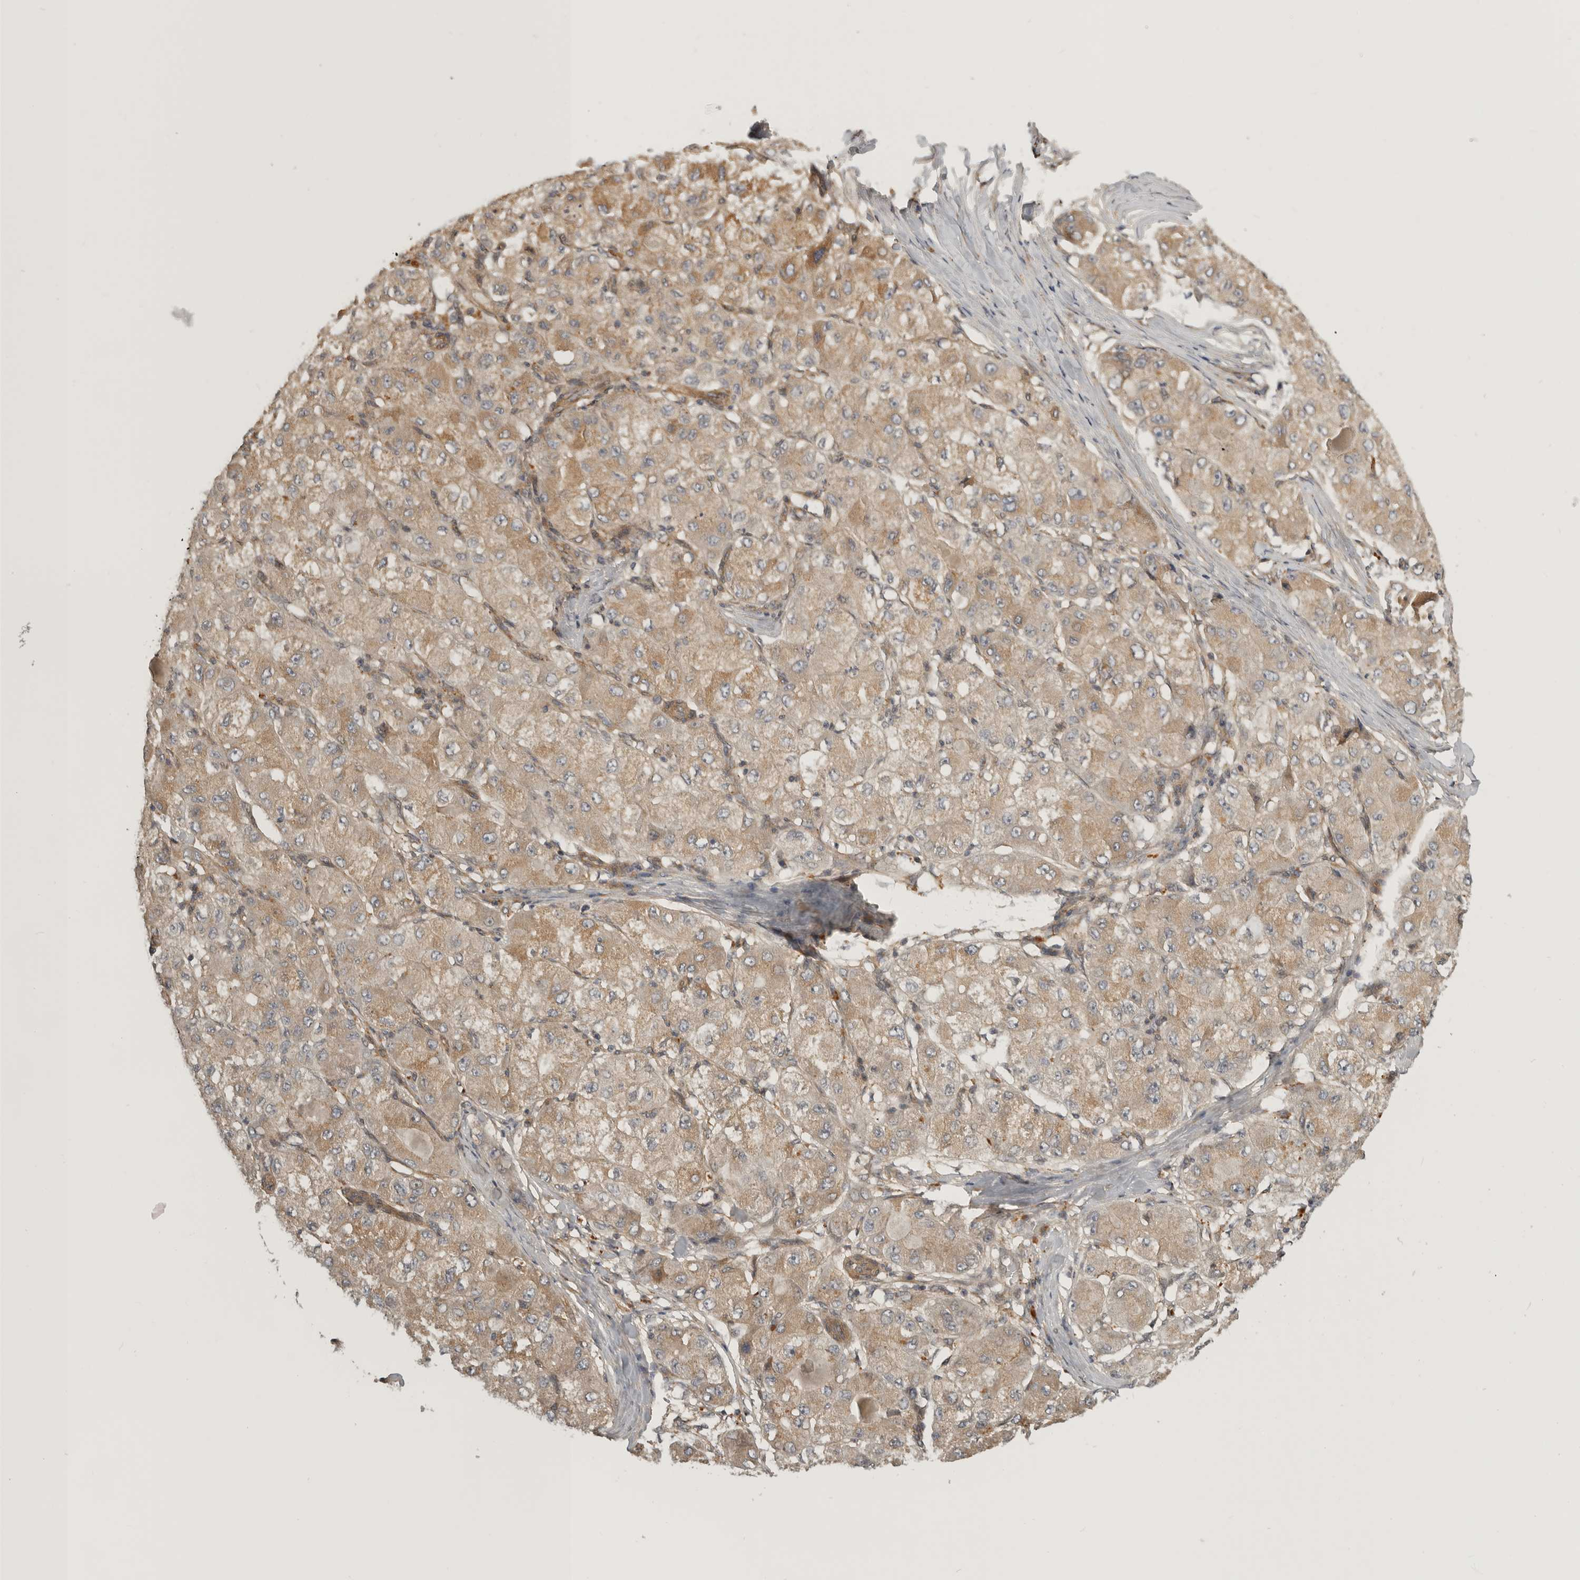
{"staining": {"intensity": "moderate", "quantity": ">75%", "location": "cytoplasmic/membranous"}, "tissue": "liver cancer", "cell_type": "Tumor cells", "image_type": "cancer", "snomed": [{"axis": "morphology", "description": "Carcinoma, Hepatocellular, NOS"}, {"axis": "topography", "description": "Liver"}], "caption": "A micrograph of liver hepatocellular carcinoma stained for a protein shows moderate cytoplasmic/membranous brown staining in tumor cells. The staining is performed using DAB brown chromogen to label protein expression. The nuclei are counter-stained blue using hematoxylin.", "gene": "CUEDC1", "patient": {"sex": "male", "age": 80}}